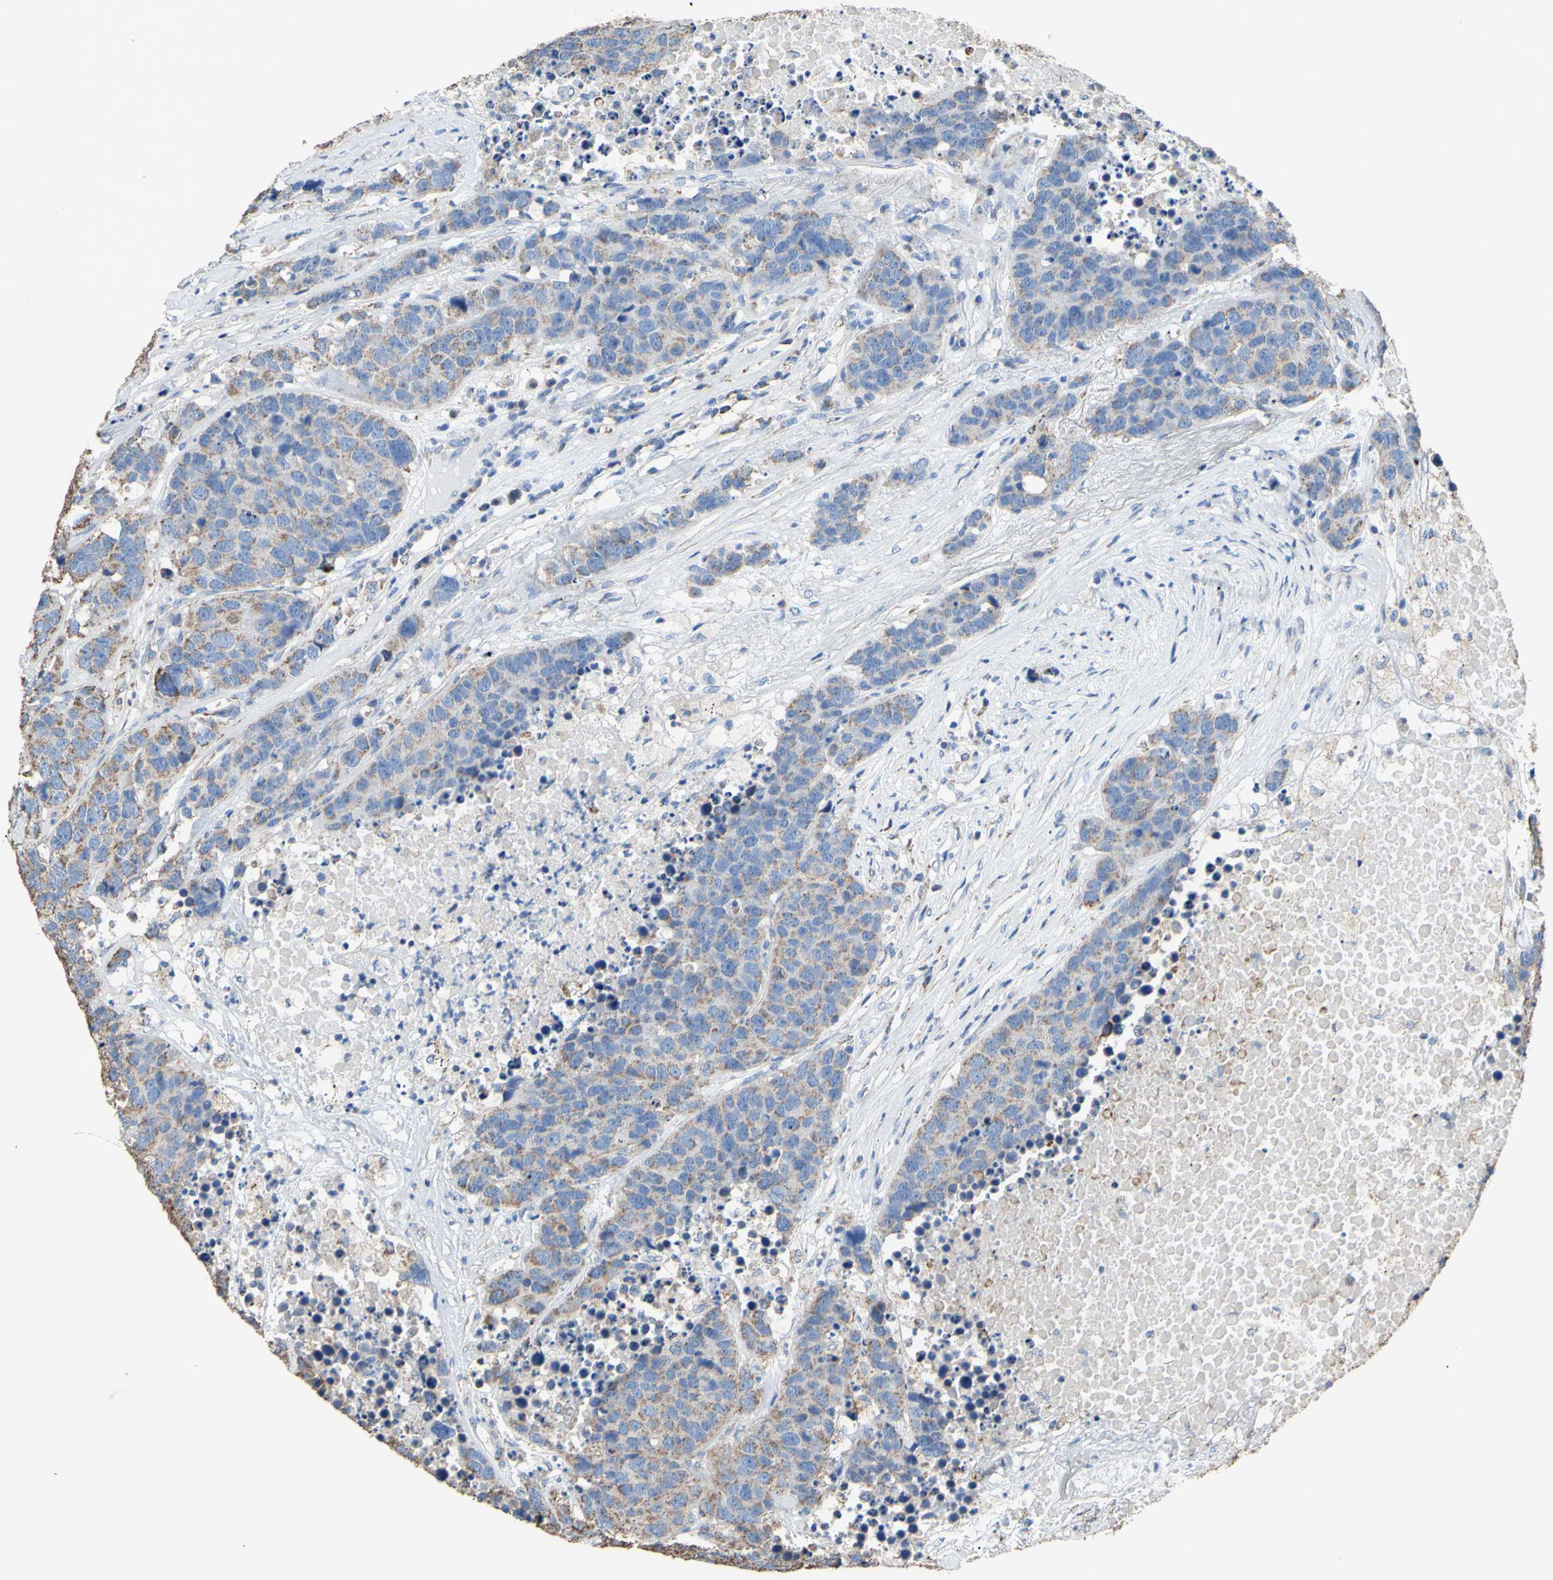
{"staining": {"intensity": "weak", "quantity": ">75%", "location": "cytoplasmic/membranous"}, "tissue": "carcinoid", "cell_type": "Tumor cells", "image_type": "cancer", "snomed": [{"axis": "morphology", "description": "Carcinoid, malignant, NOS"}, {"axis": "topography", "description": "Lung"}], "caption": "Human carcinoid (malignant) stained with a protein marker shows weak staining in tumor cells.", "gene": "CMKLR2", "patient": {"sex": "male", "age": 60}}